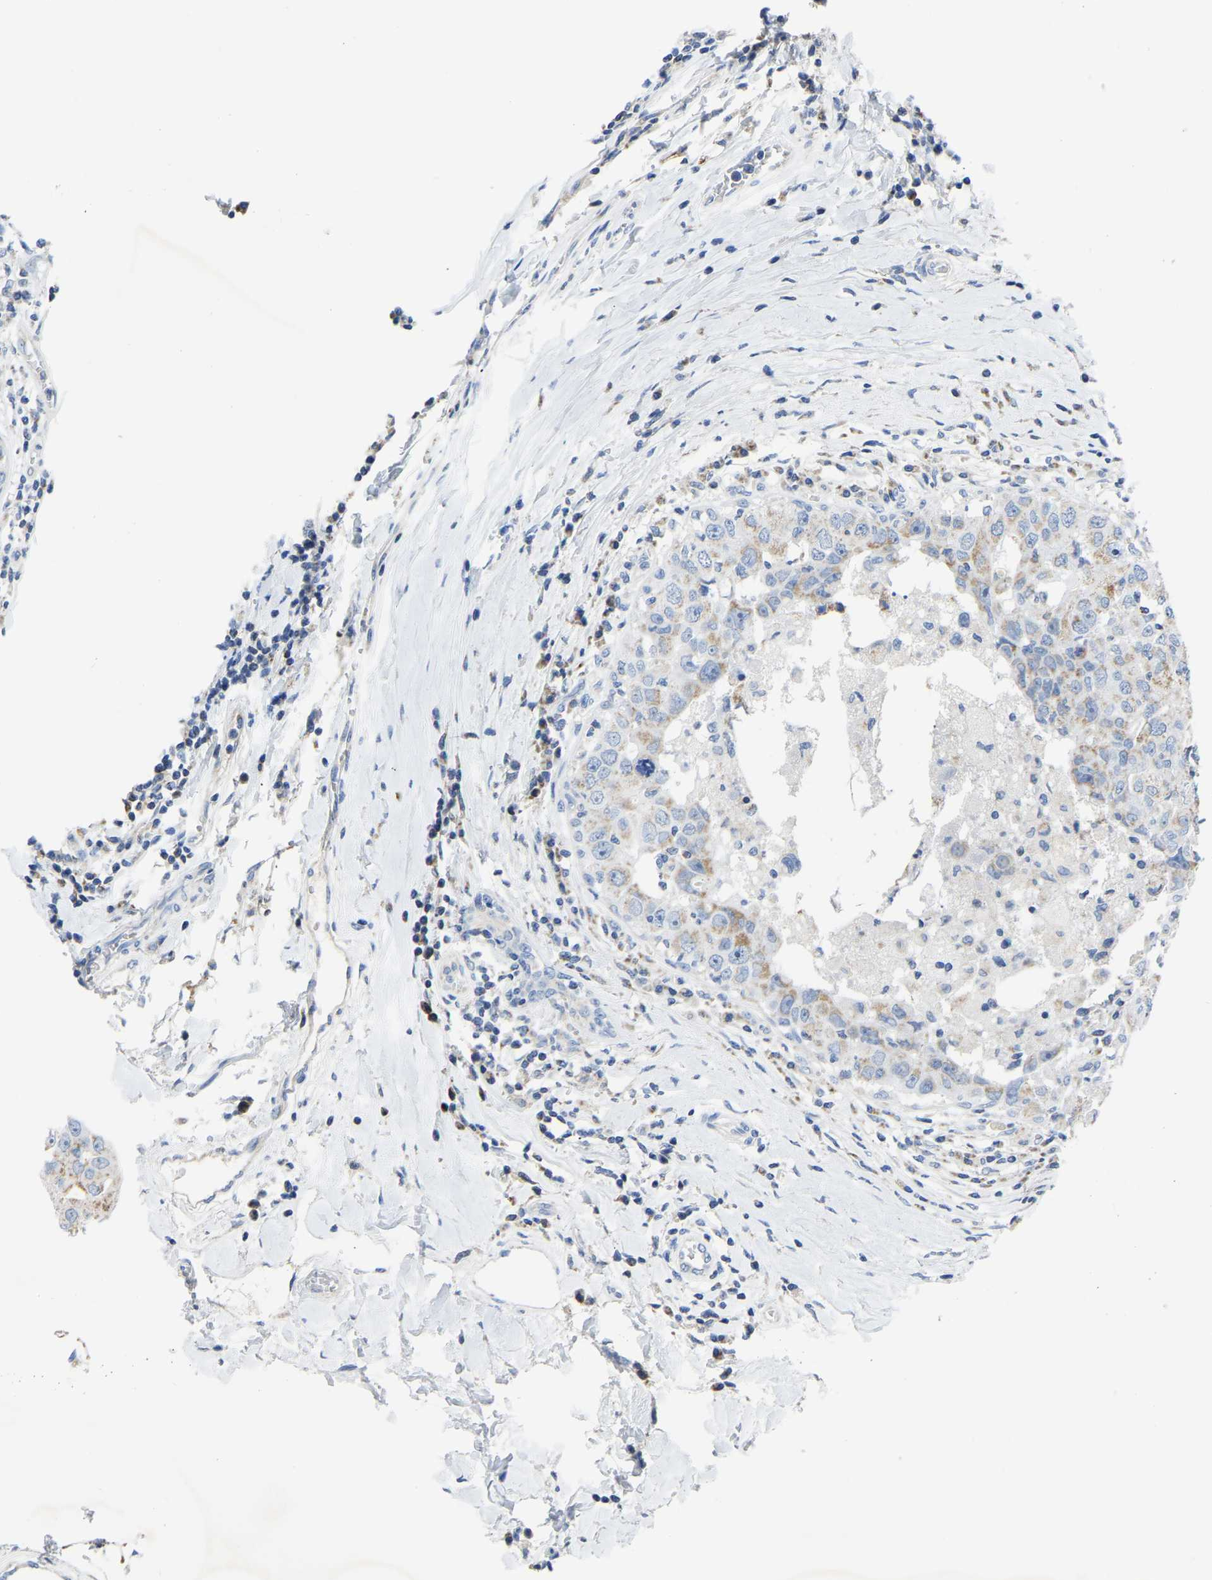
{"staining": {"intensity": "weak", "quantity": "25%-75%", "location": "cytoplasmic/membranous"}, "tissue": "breast cancer", "cell_type": "Tumor cells", "image_type": "cancer", "snomed": [{"axis": "morphology", "description": "Duct carcinoma"}, {"axis": "topography", "description": "Breast"}], "caption": "Protein expression analysis of breast invasive ductal carcinoma demonstrates weak cytoplasmic/membranous positivity in about 25%-75% of tumor cells.", "gene": "ETFA", "patient": {"sex": "female", "age": 27}}